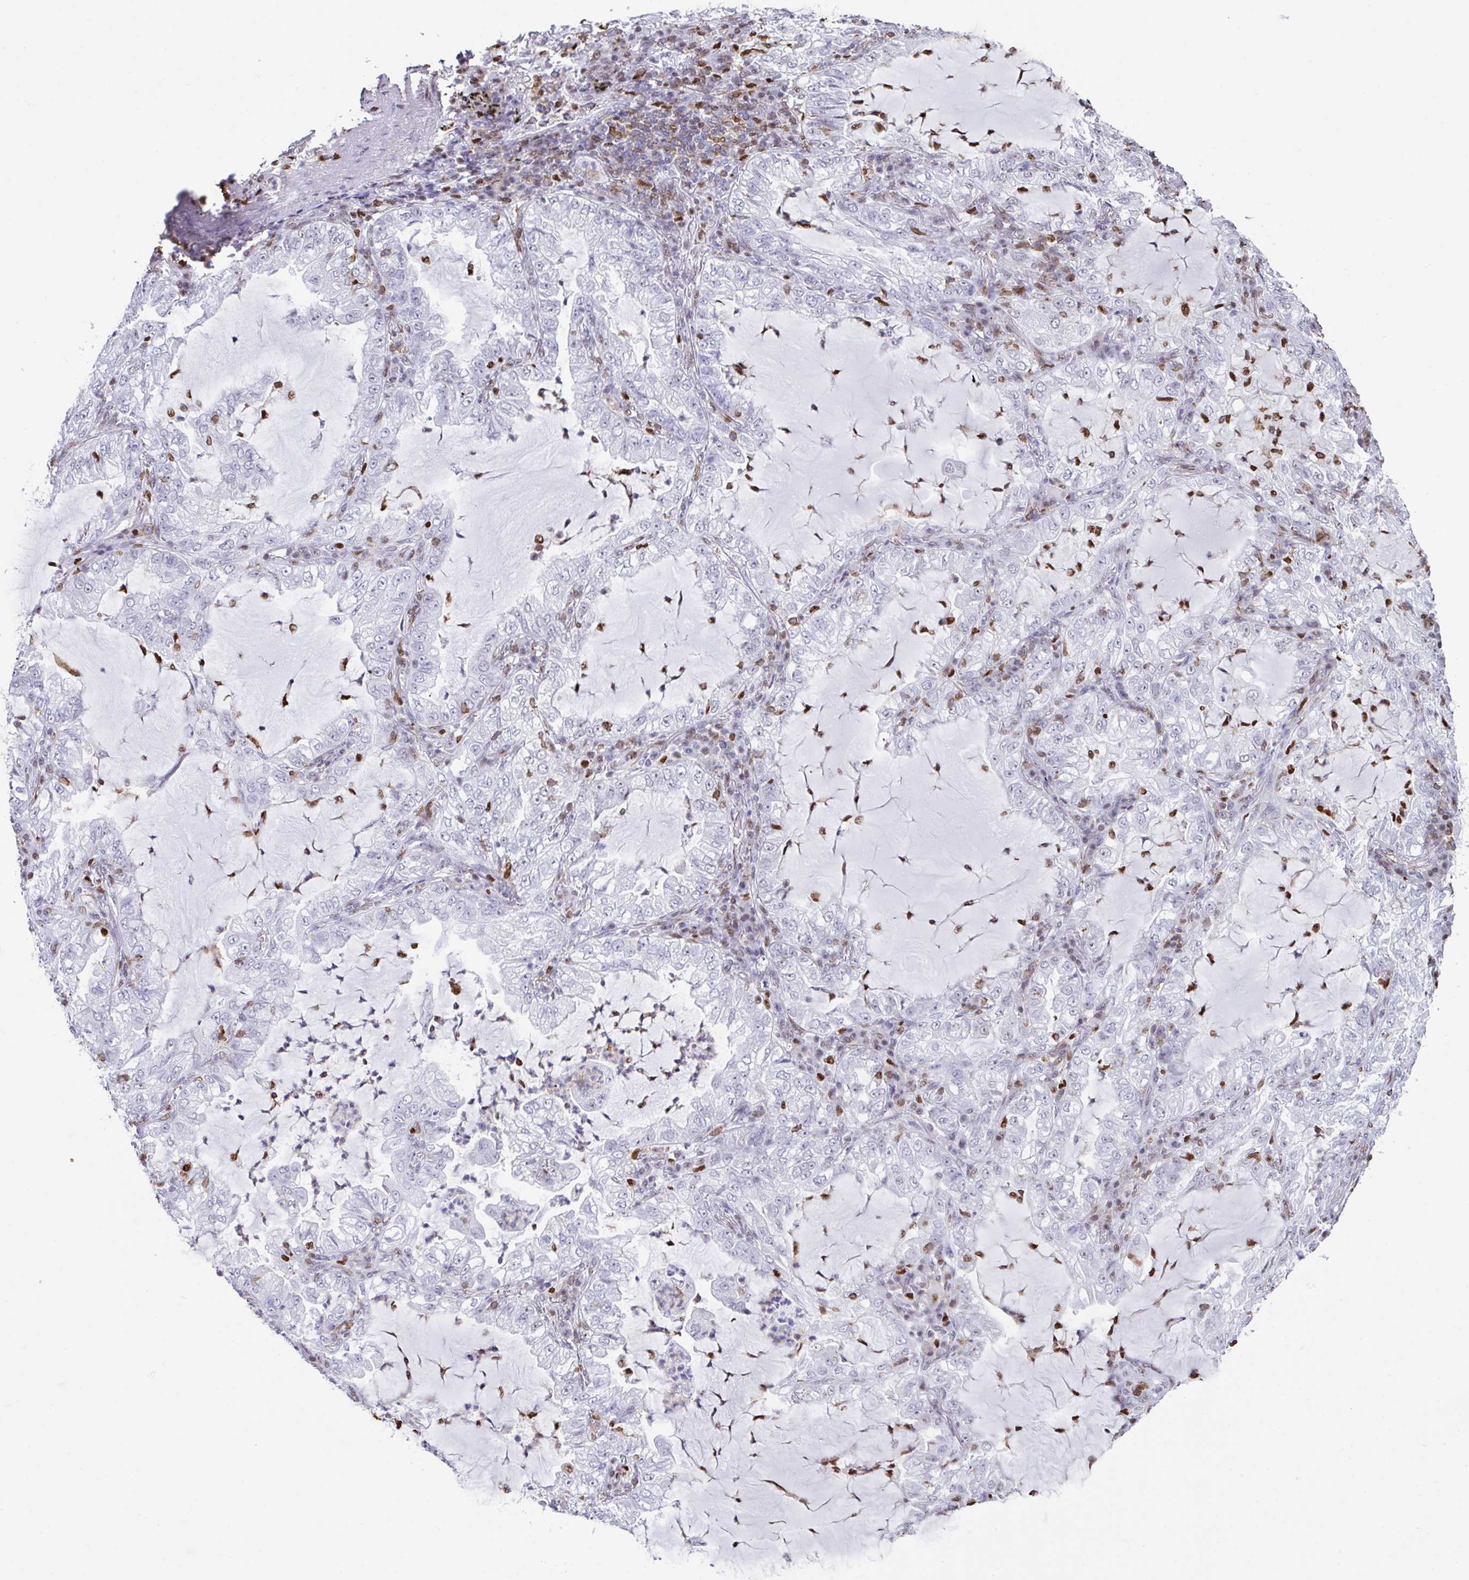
{"staining": {"intensity": "negative", "quantity": "none", "location": "none"}, "tissue": "lung cancer", "cell_type": "Tumor cells", "image_type": "cancer", "snomed": [{"axis": "morphology", "description": "Adenocarcinoma, NOS"}, {"axis": "topography", "description": "Lung"}], "caption": "Tumor cells are negative for protein expression in human lung adenocarcinoma.", "gene": "BTBD10", "patient": {"sex": "female", "age": 73}}